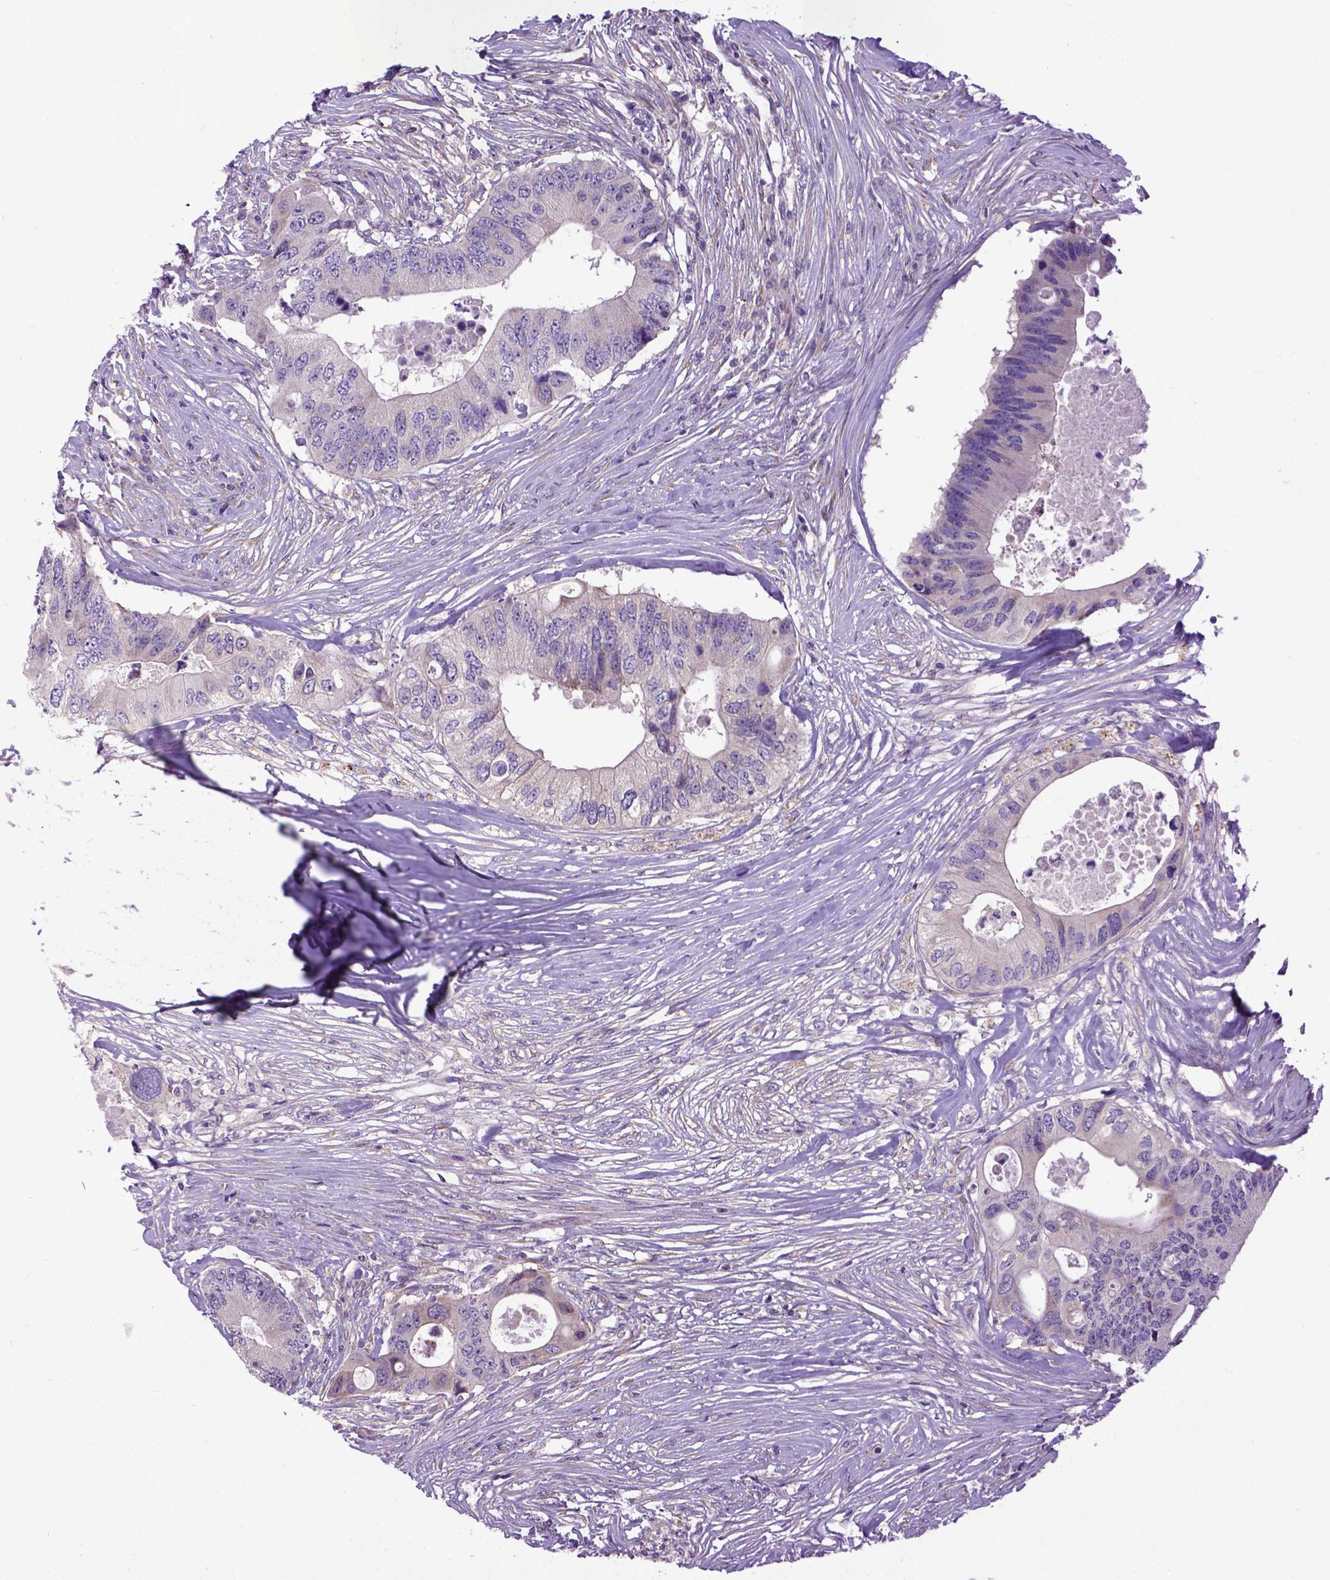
{"staining": {"intensity": "negative", "quantity": "none", "location": "none"}, "tissue": "colorectal cancer", "cell_type": "Tumor cells", "image_type": "cancer", "snomed": [{"axis": "morphology", "description": "Adenocarcinoma, NOS"}, {"axis": "topography", "description": "Colon"}], "caption": "There is no significant positivity in tumor cells of colorectal adenocarcinoma.", "gene": "NEK5", "patient": {"sex": "male", "age": 71}}